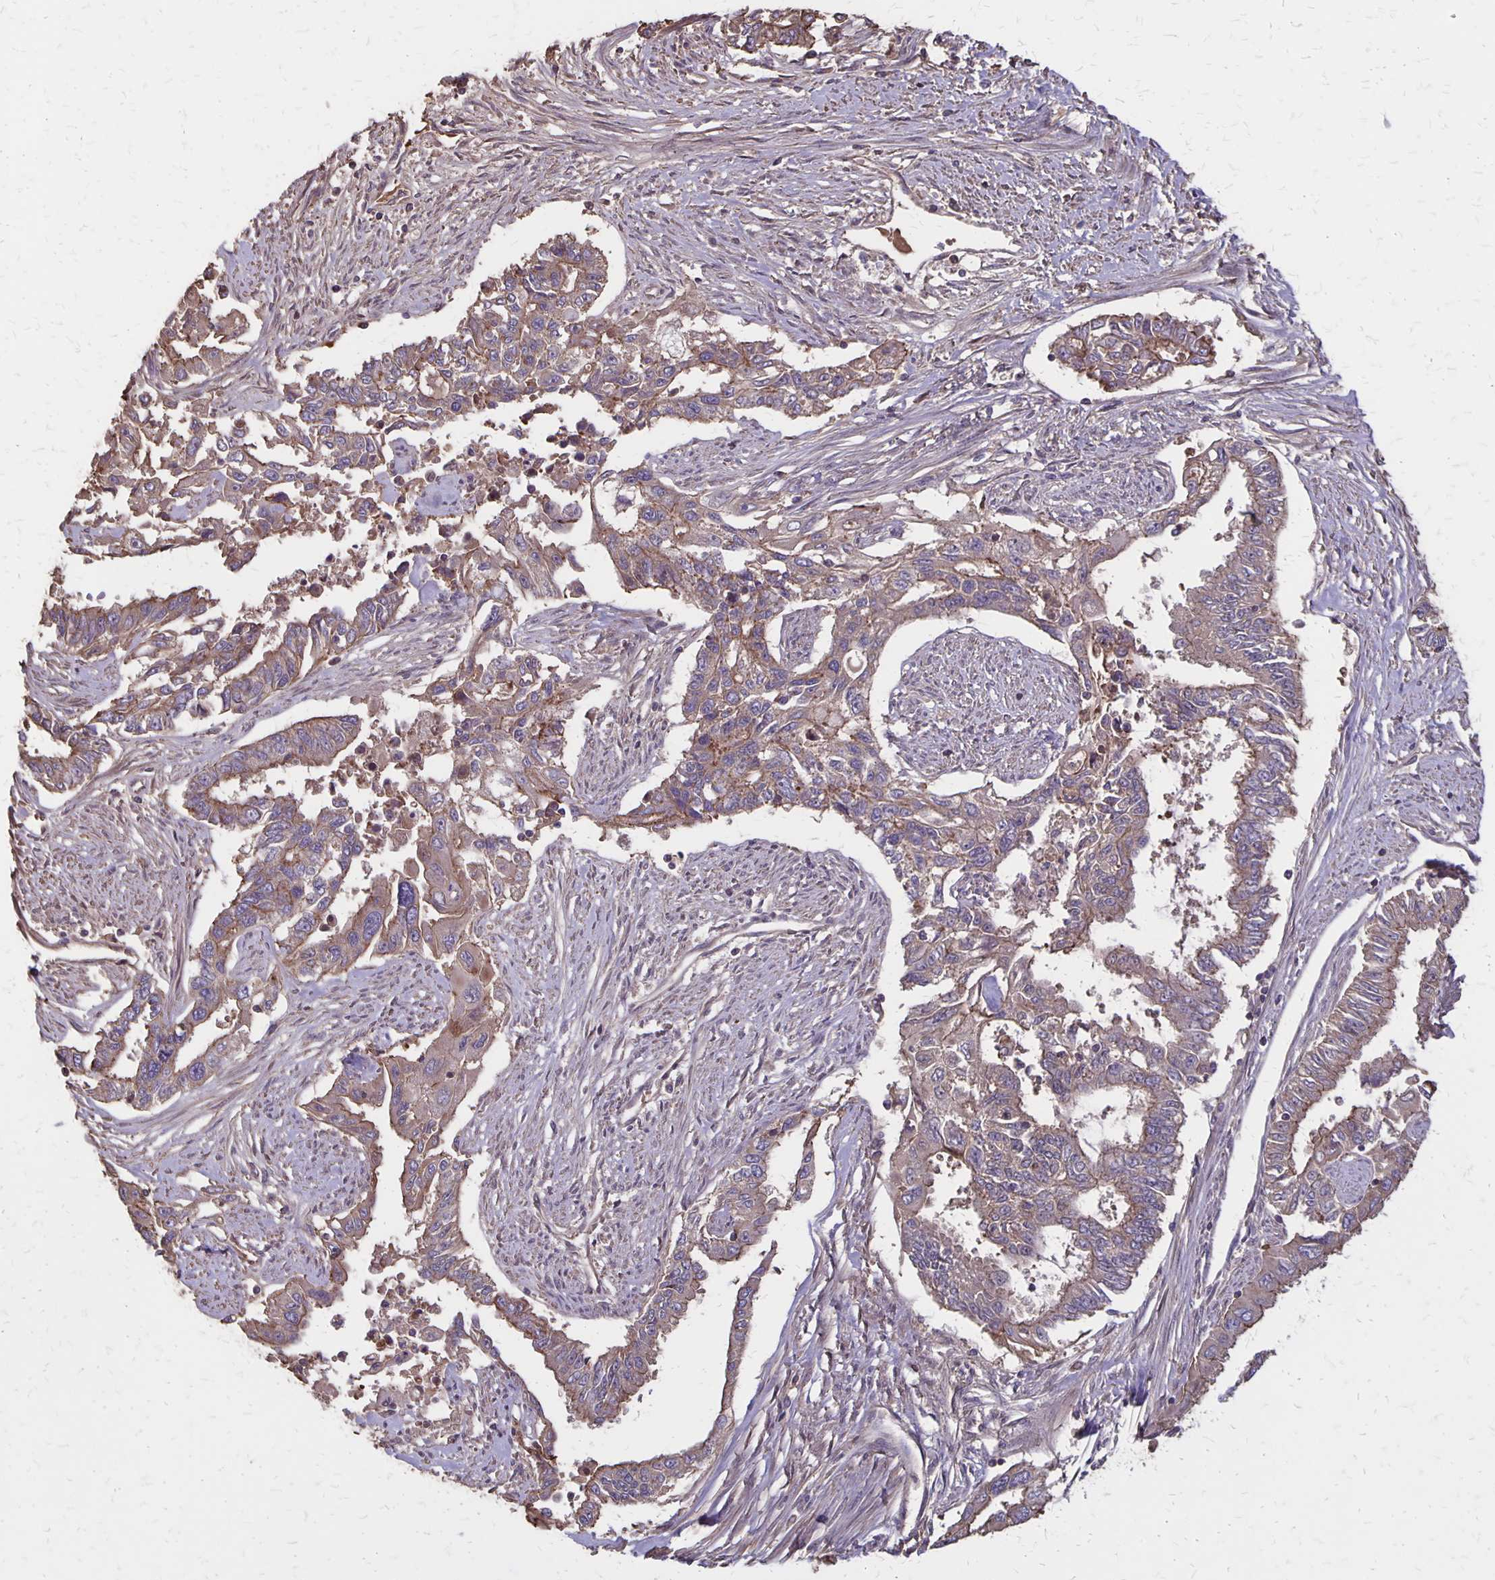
{"staining": {"intensity": "moderate", "quantity": ">75%", "location": "cytoplasmic/membranous"}, "tissue": "endometrial cancer", "cell_type": "Tumor cells", "image_type": "cancer", "snomed": [{"axis": "morphology", "description": "Adenocarcinoma, NOS"}, {"axis": "topography", "description": "Uterus"}], "caption": "Approximately >75% of tumor cells in human adenocarcinoma (endometrial) exhibit moderate cytoplasmic/membranous protein positivity as visualized by brown immunohistochemical staining.", "gene": "PROM2", "patient": {"sex": "female", "age": 59}}